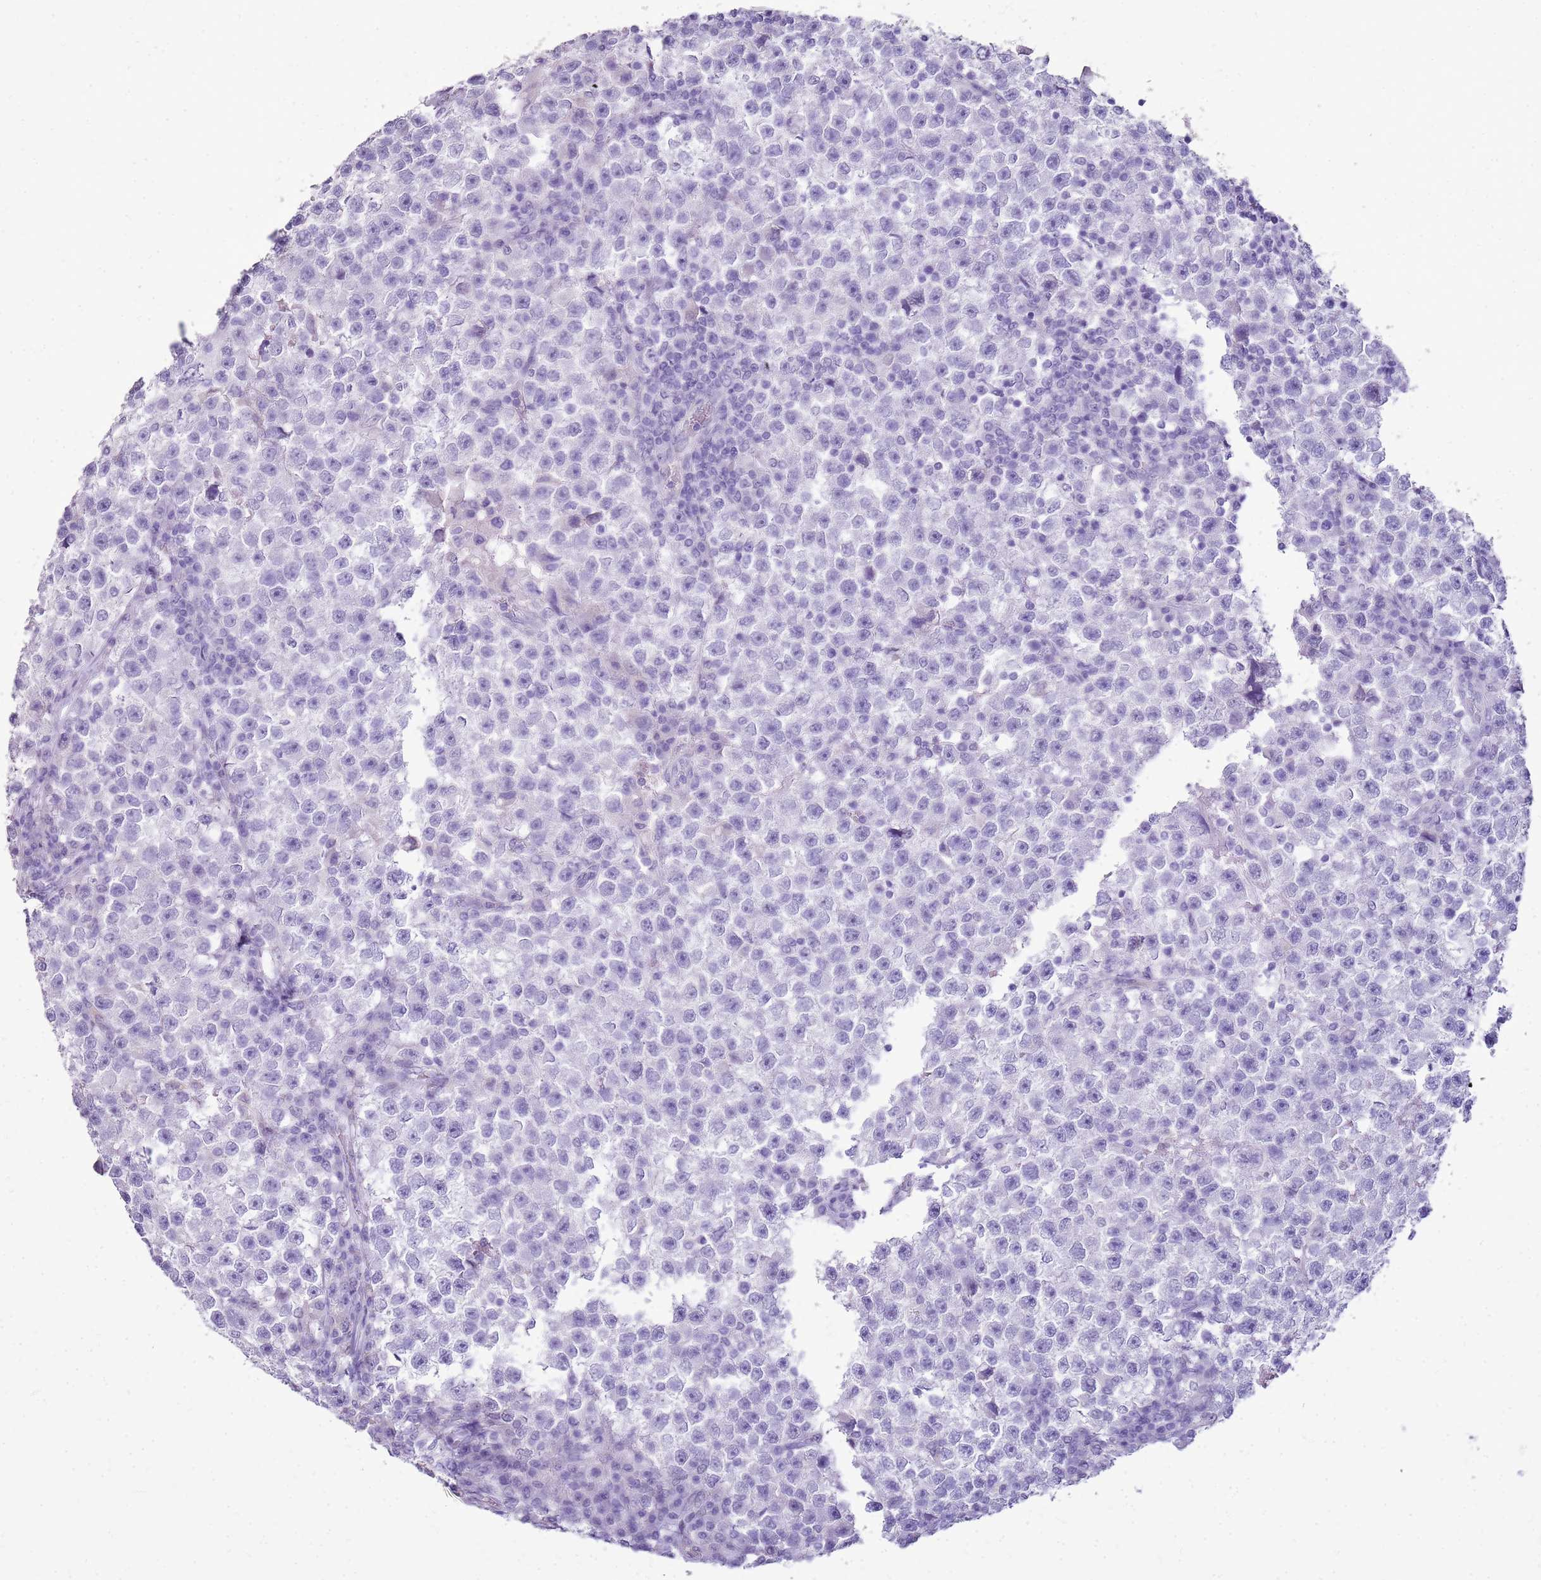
{"staining": {"intensity": "negative", "quantity": "none", "location": "none"}, "tissue": "testis cancer", "cell_type": "Tumor cells", "image_type": "cancer", "snomed": [{"axis": "morphology", "description": "Seminoma, NOS"}, {"axis": "topography", "description": "Testis"}], "caption": "An immunohistochemistry histopathology image of testis cancer (seminoma) is shown. There is no staining in tumor cells of testis cancer (seminoma).", "gene": "SULT1E1", "patient": {"sex": "male", "age": 22}}